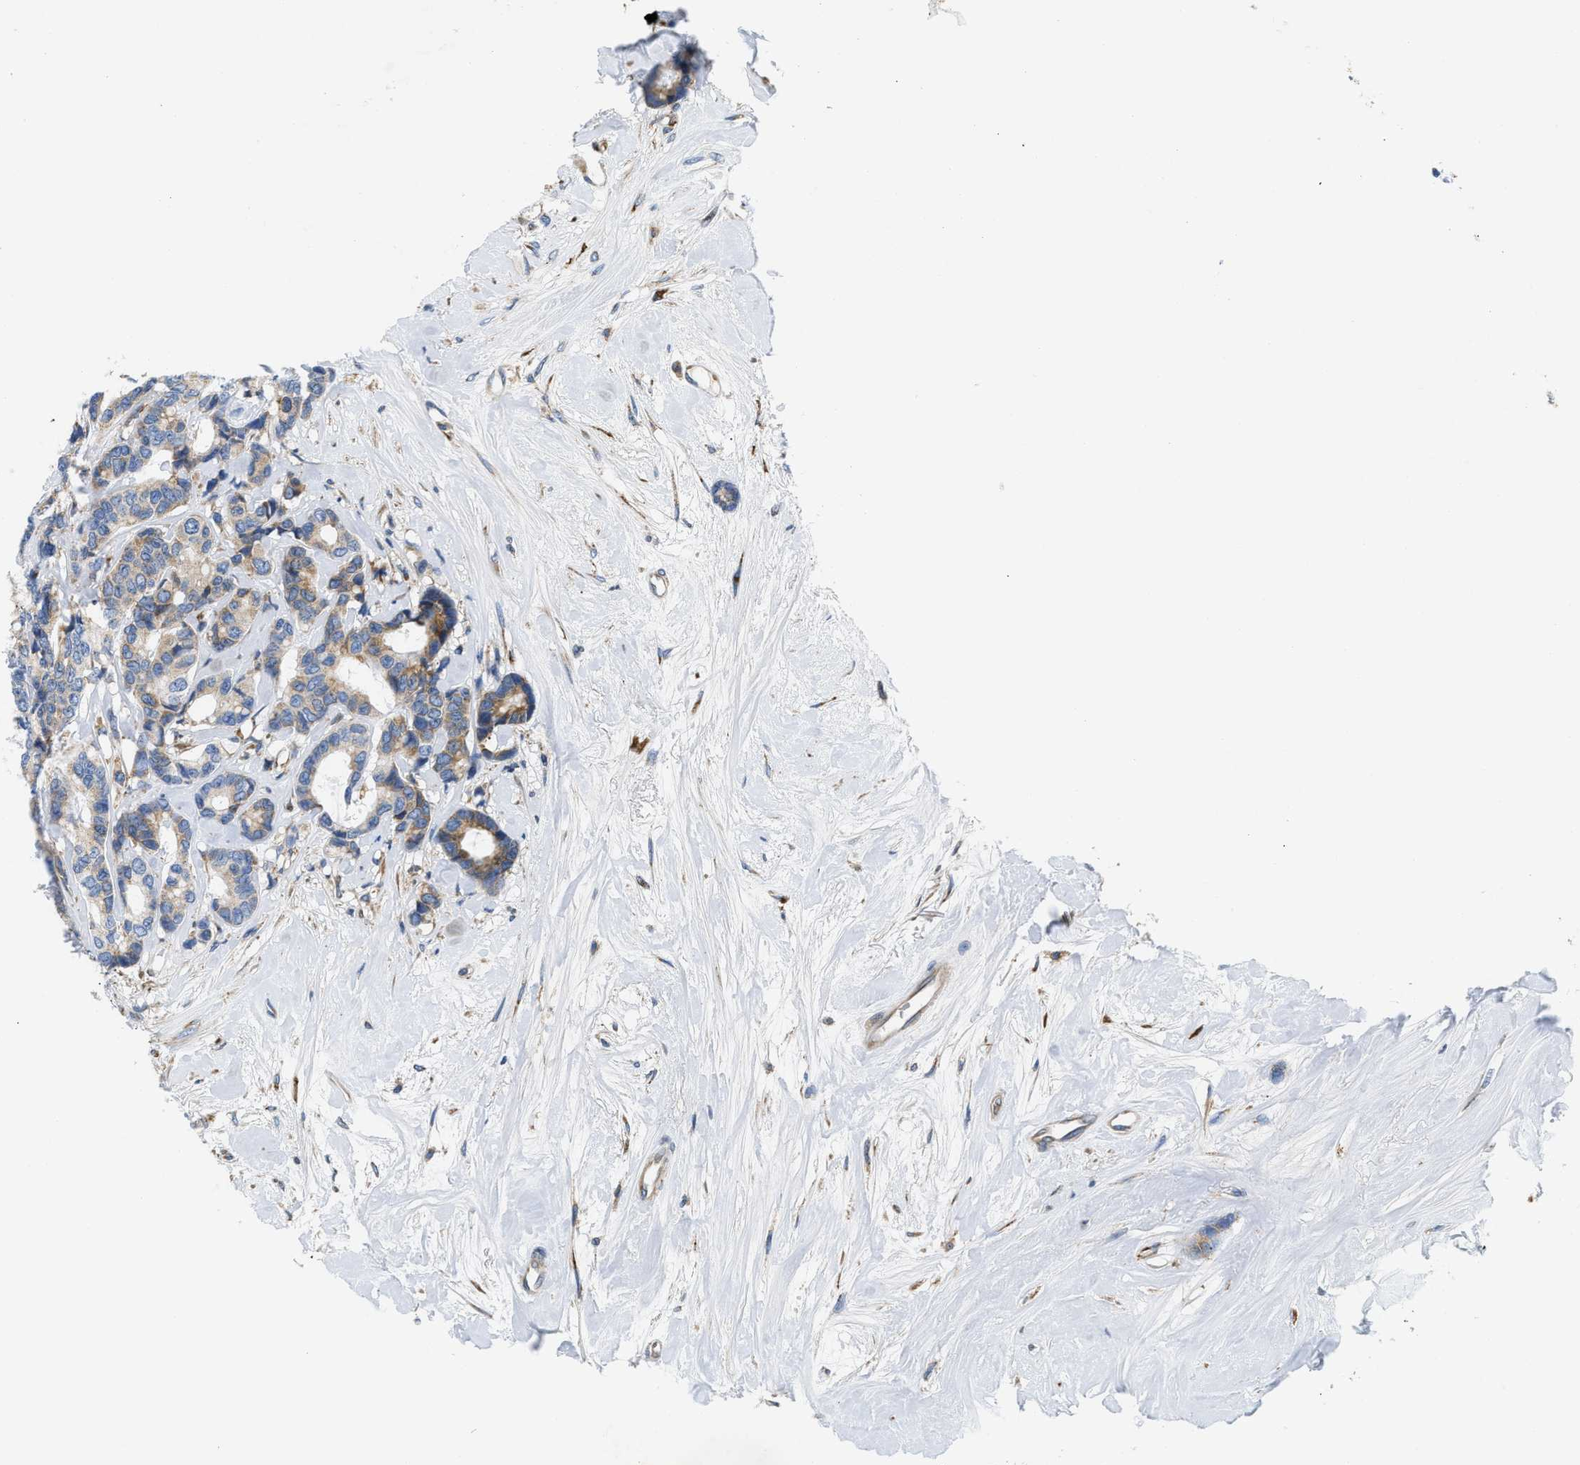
{"staining": {"intensity": "moderate", "quantity": ">75%", "location": "cytoplasmic/membranous"}, "tissue": "breast cancer", "cell_type": "Tumor cells", "image_type": "cancer", "snomed": [{"axis": "morphology", "description": "Duct carcinoma"}, {"axis": "topography", "description": "Breast"}], "caption": "The micrograph displays a brown stain indicating the presence of a protein in the cytoplasmic/membranous of tumor cells in breast infiltrating ductal carcinoma.", "gene": "HDHD3", "patient": {"sex": "female", "age": 87}}